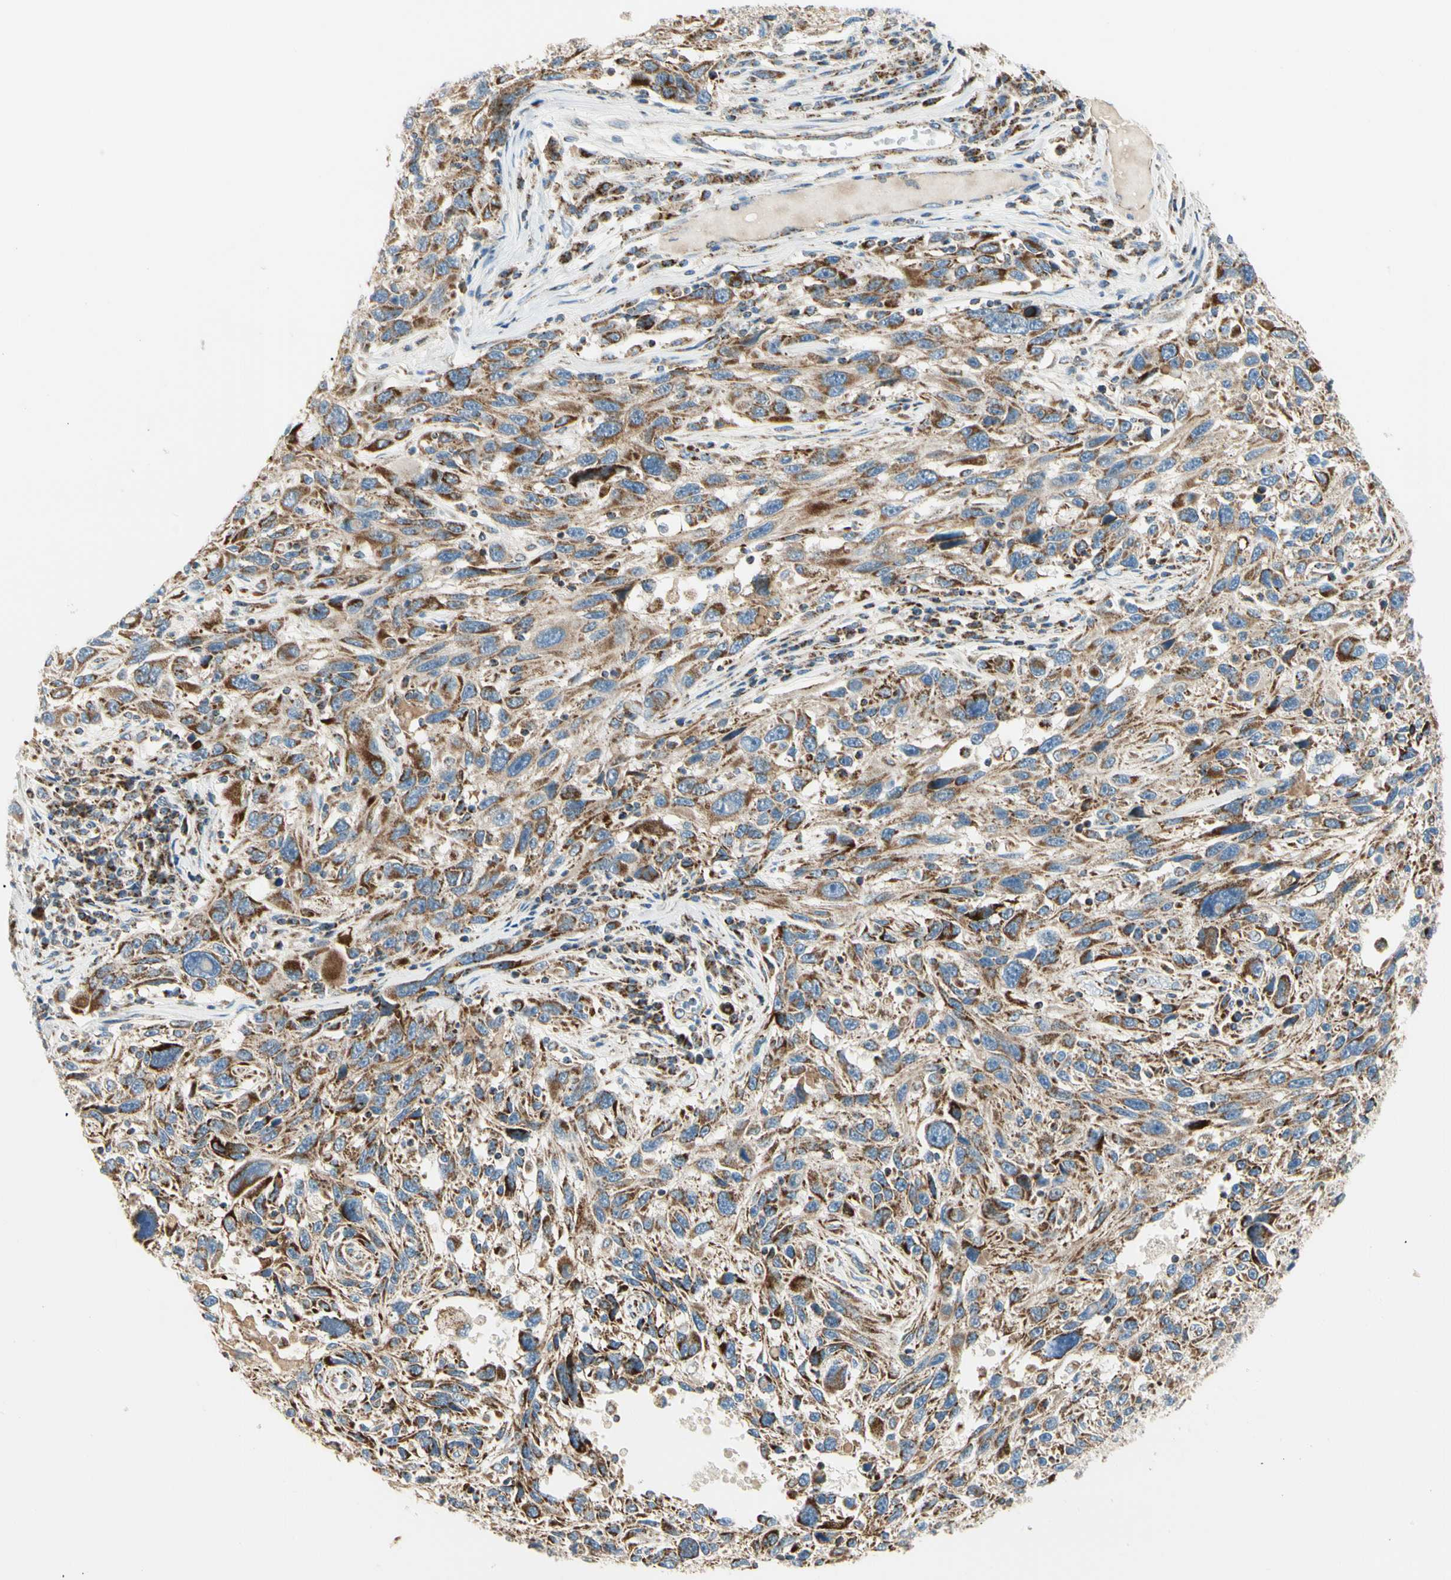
{"staining": {"intensity": "moderate", "quantity": ">75%", "location": "cytoplasmic/membranous"}, "tissue": "melanoma", "cell_type": "Tumor cells", "image_type": "cancer", "snomed": [{"axis": "morphology", "description": "Malignant melanoma, NOS"}, {"axis": "topography", "description": "Skin"}], "caption": "Moderate cytoplasmic/membranous positivity is identified in about >75% of tumor cells in malignant melanoma.", "gene": "TBC1D10A", "patient": {"sex": "male", "age": 53}}